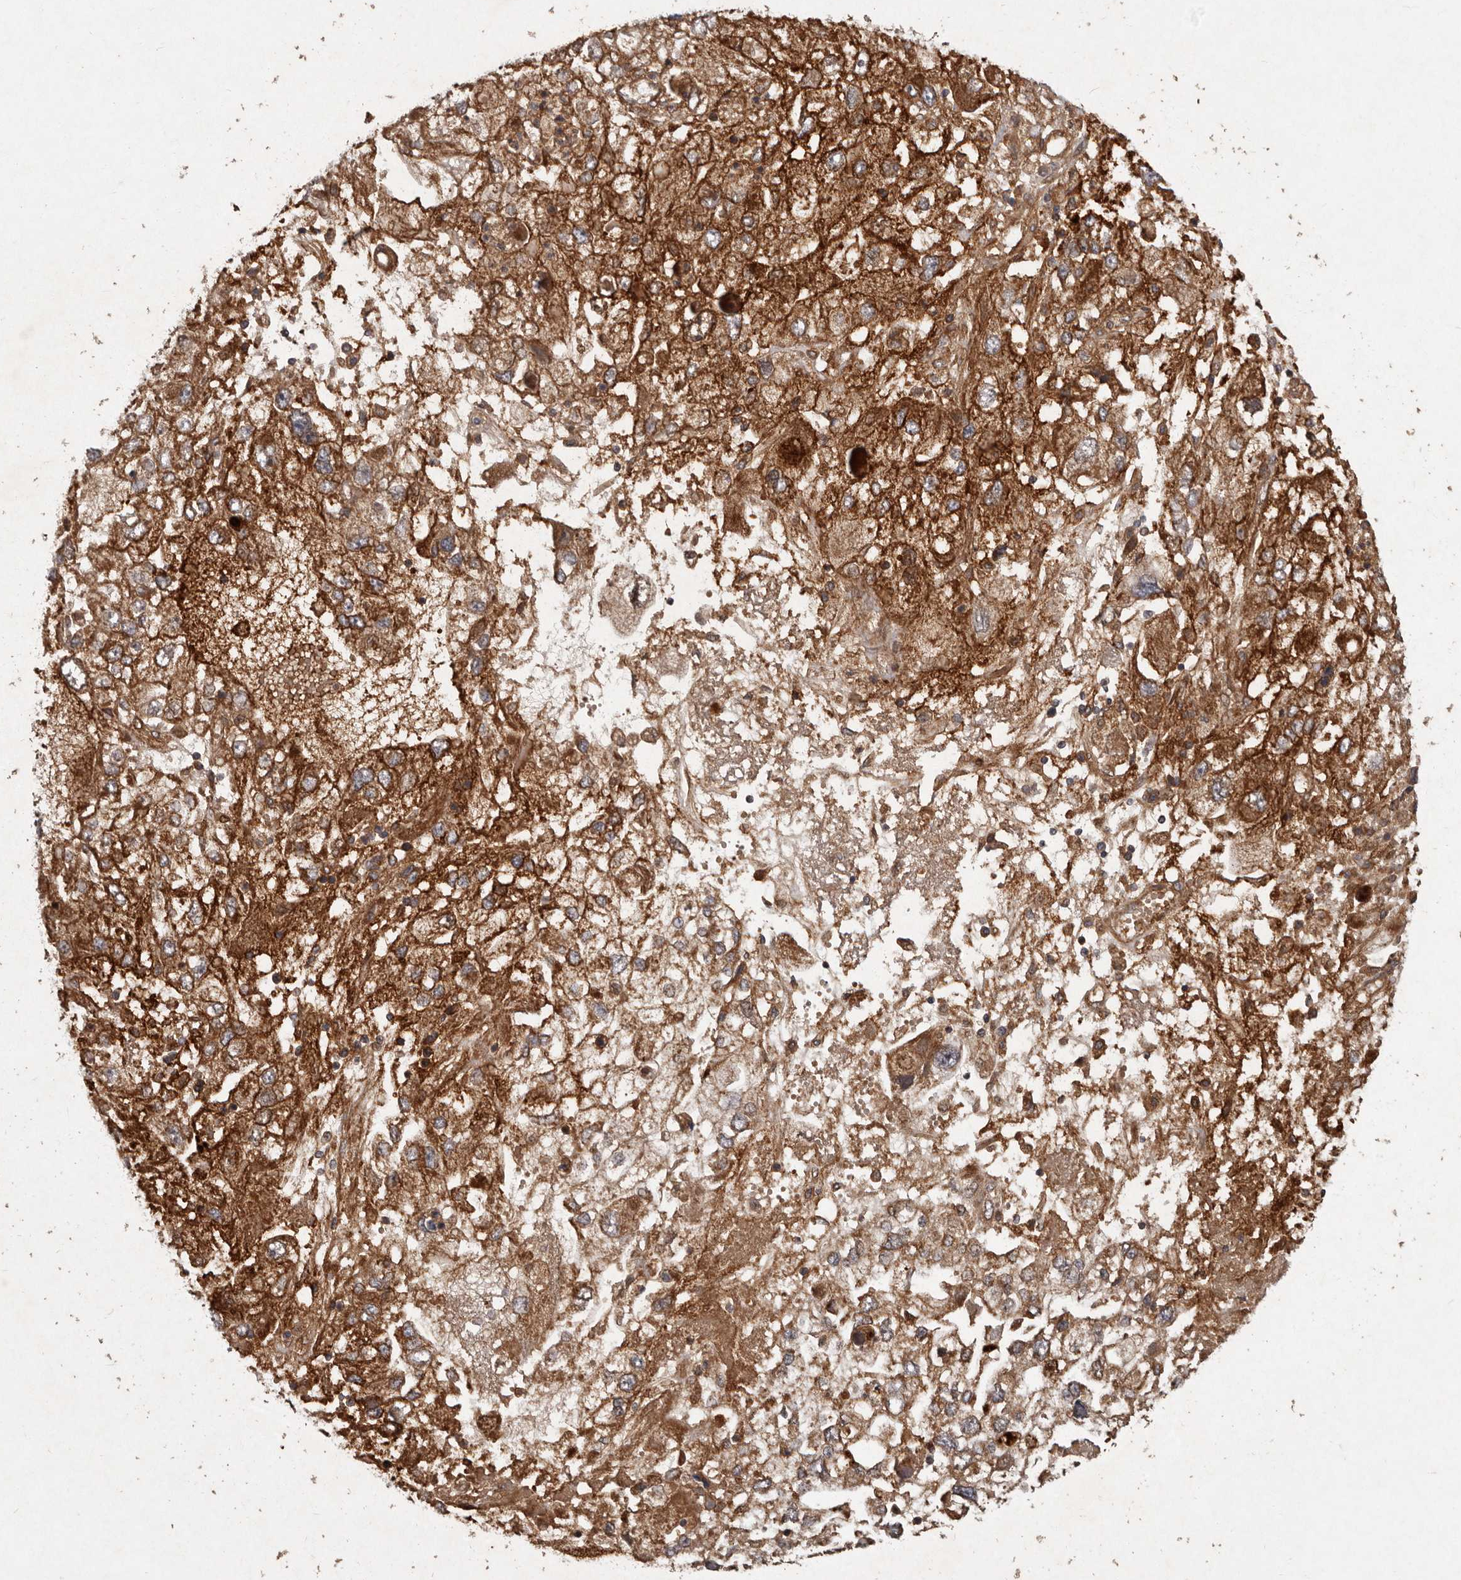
{"staining": {"intensity": "moderate", "quantity": ">75%", "location": "cytoplasmic/membranous"}, "tissue": "endometrial cancer", "cell_type": "Tumor cells", "image_type": "cancer", "snomed": [{"axis": "morphology", "description": "Adenocarcinoma, NOS"}, {"axis": "topography", "description": "Endometrium"}], "caption": "Human endometrial cancer (adenocarcinoma) stained with a brown dye shows moderate cytoplasmic/membranous positive expression in approximately >75% of tumor cells.", "gene": "SEMA3A", "patient": {"sex": "female", "age": 49}}